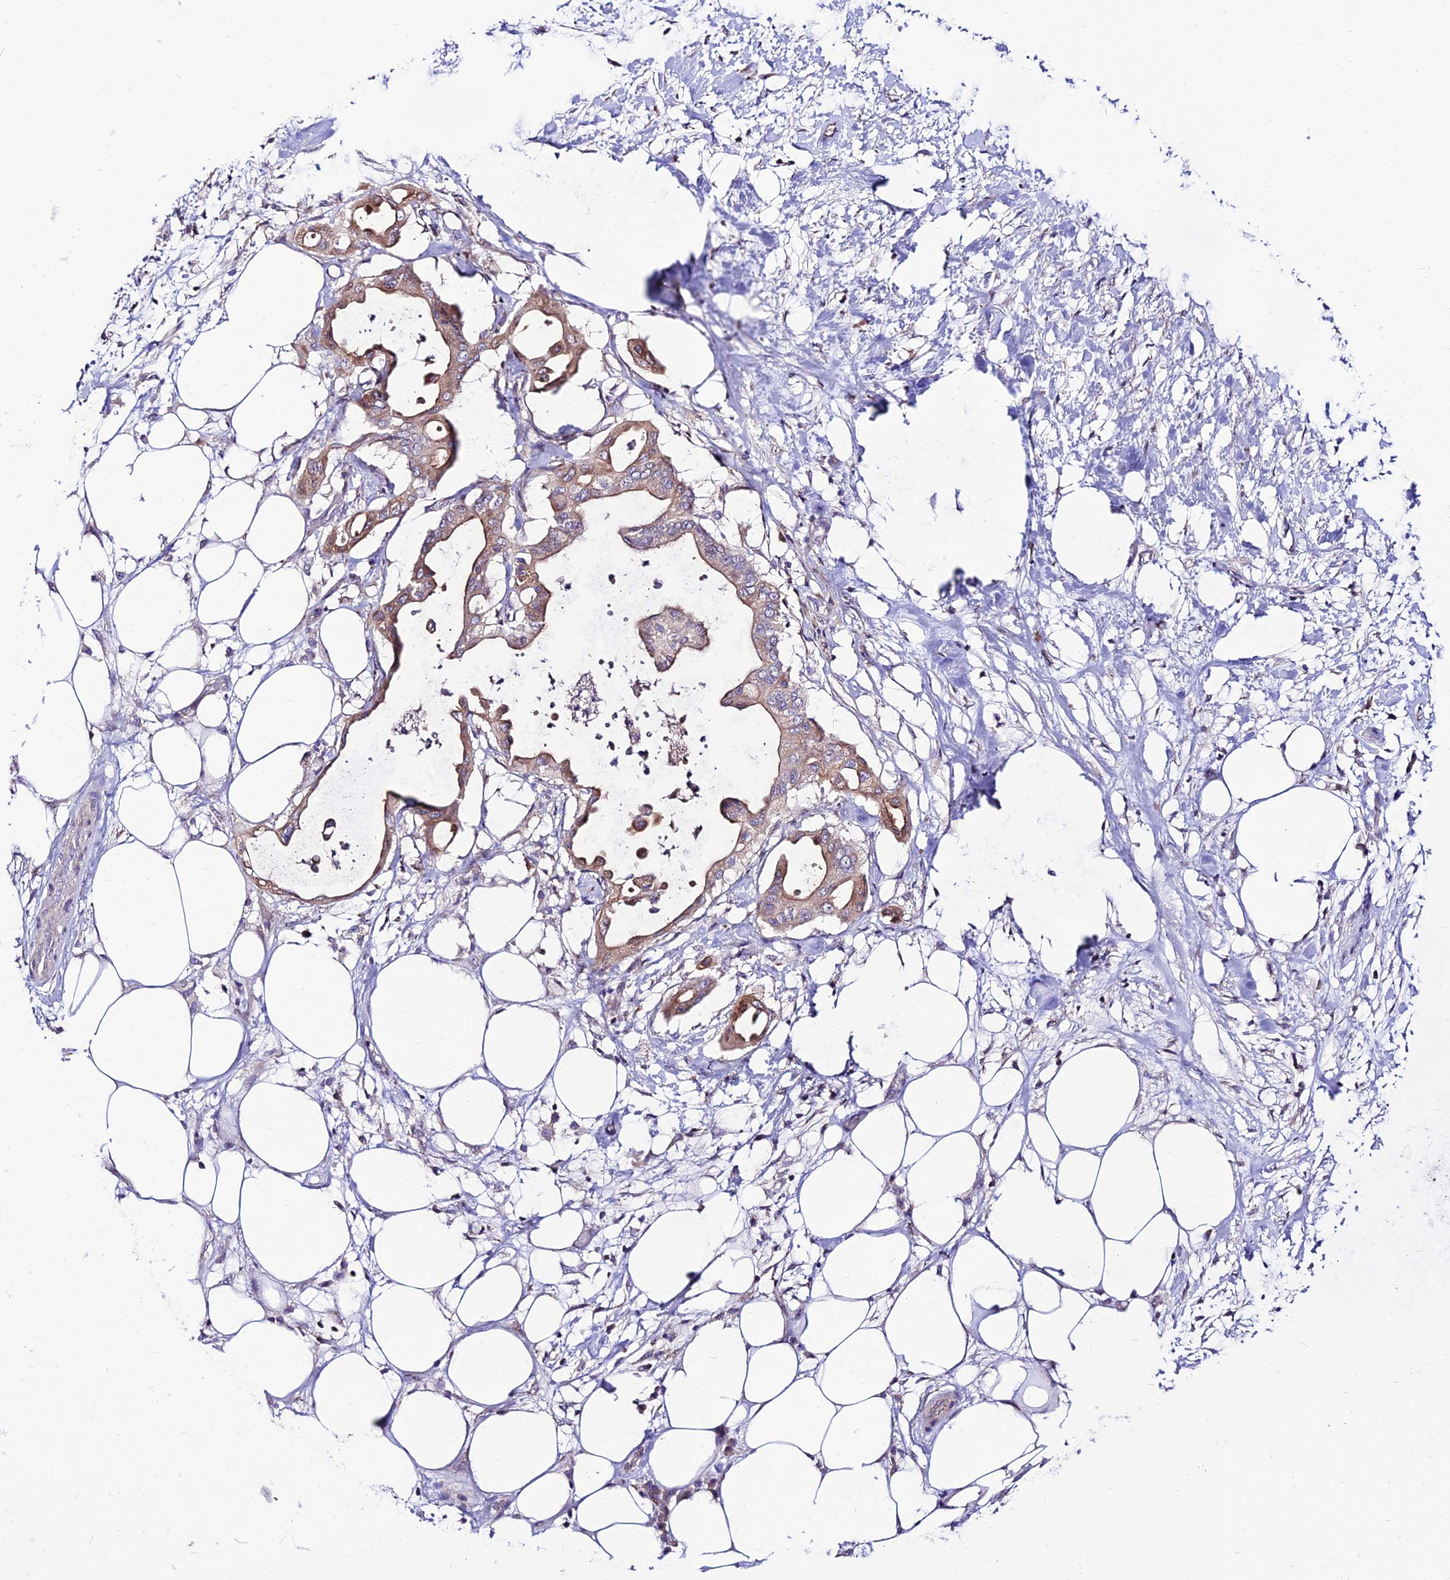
{"staining": {"intensity": "moderate", "quantity": ">75%", "location": "cytoplasmic/membranous"}, "tissue": "pancreatic cancer", "cell_type": "Tumor cells", "image_type": "cancer", "snomed": [{"axis": "morphology", "description": "Adenocarcinoma, NOS"}, {"axis": "topography", "description": "Pancreas"}], "caption": "Adenocarcinoma (pancreatic) was stained to show a protein in brown. There is medium levels of moderate cytoplasmic/membranous positivity in approximately >75% of tumor cells.", "gene": "C6orf132", "patient": {"sex": "male", "age": 68}}